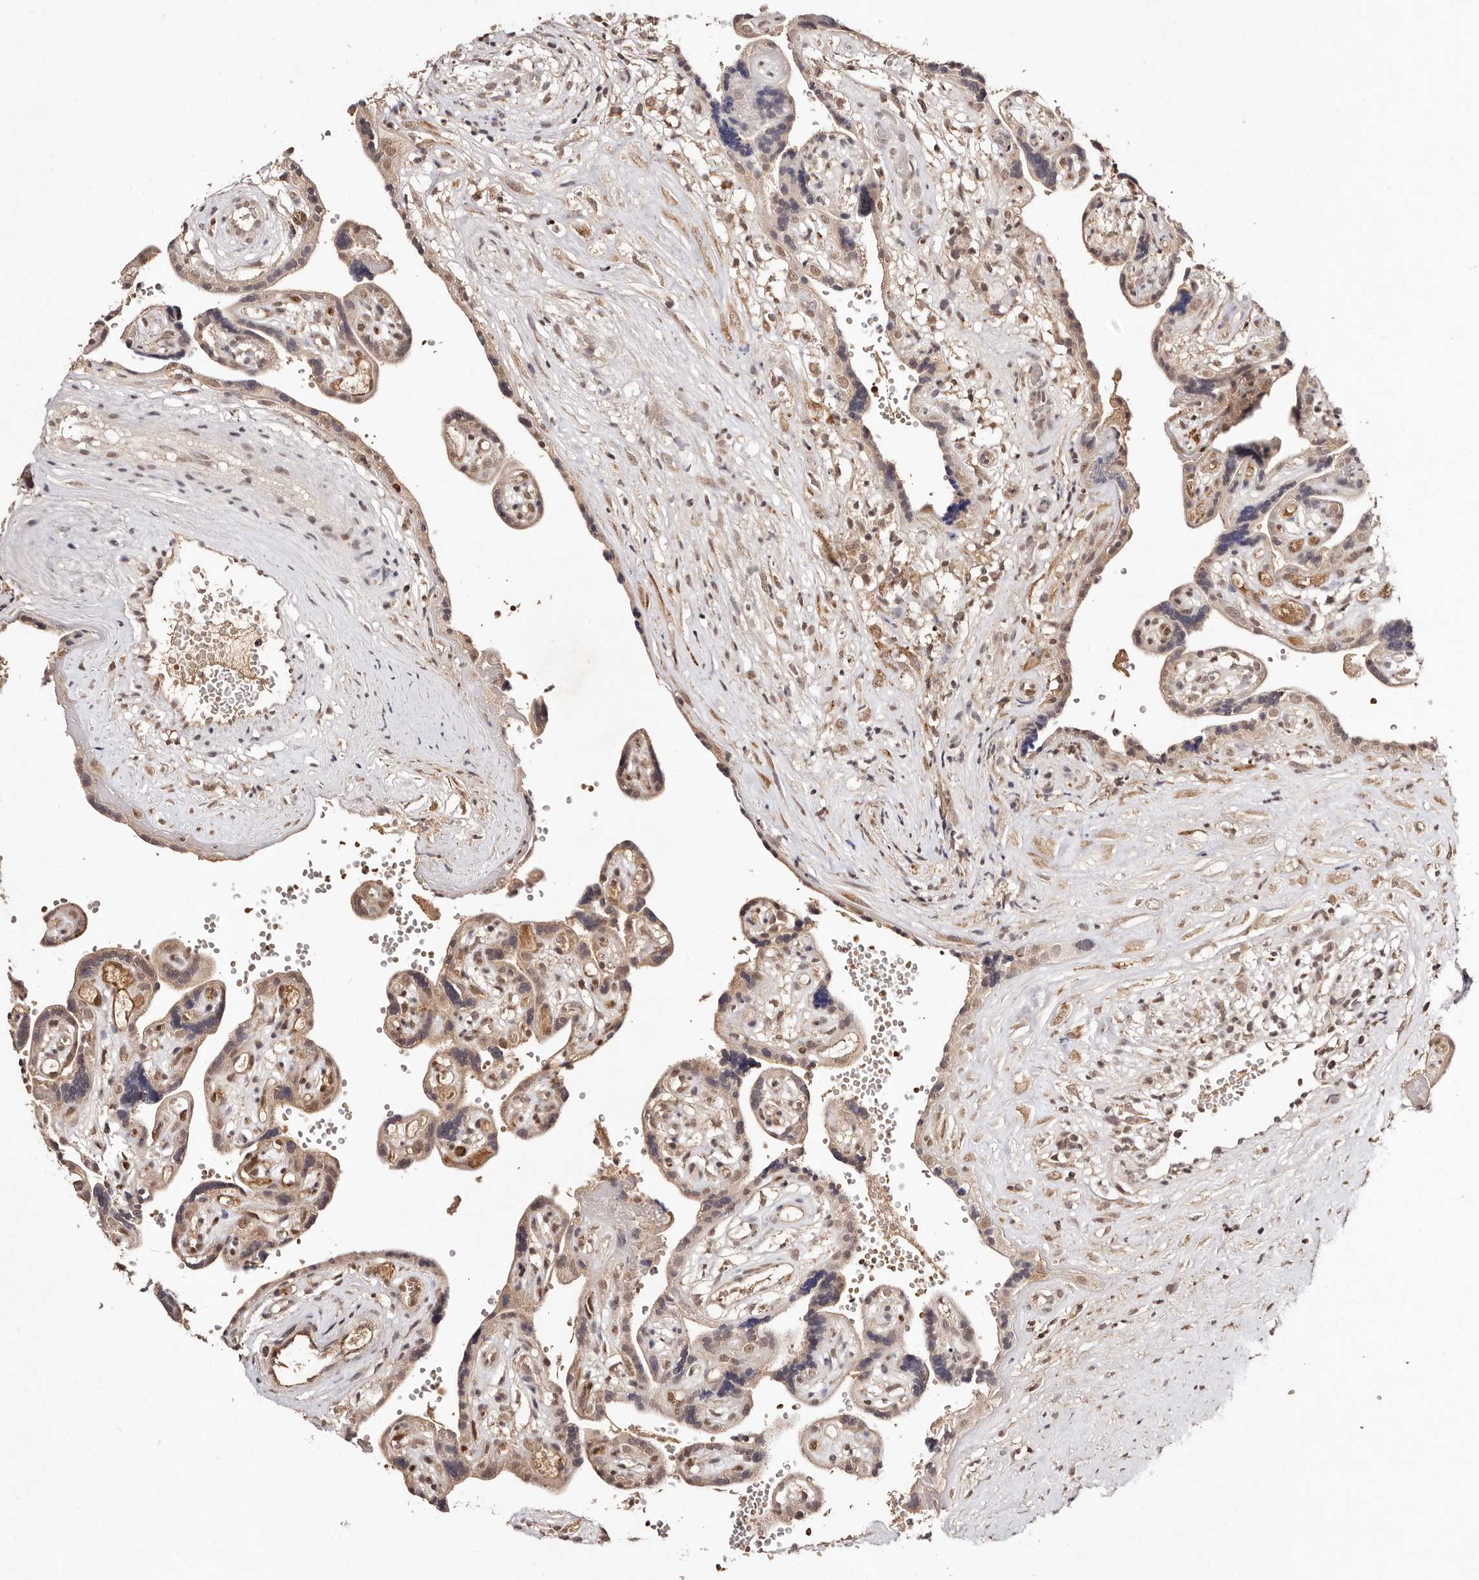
{"staining": {"intensity": "moderate", "quantity": ">75%", "location": "cytoplasmic/membranous"}, "tissue": "placenta", "cell_type": "Decidual cells", "image_type": "normal", "snomed": [{"axis": "morphology", "description": "Normal tissue, NOS"}, {"axis": "topography", "description": "Placenta"}], "caption": "Benign placenta was stained to show a protein in brown. There is medium levels of moderate cytoplasmic/membranous expression in approximately >75% of decidual cells. Immunohistochemistry (ihc) stains the protein of interest in brown and the nuclei are stained blue.", "gene": "BICRAL", "patient": {"sex": "female", "age": 30}}